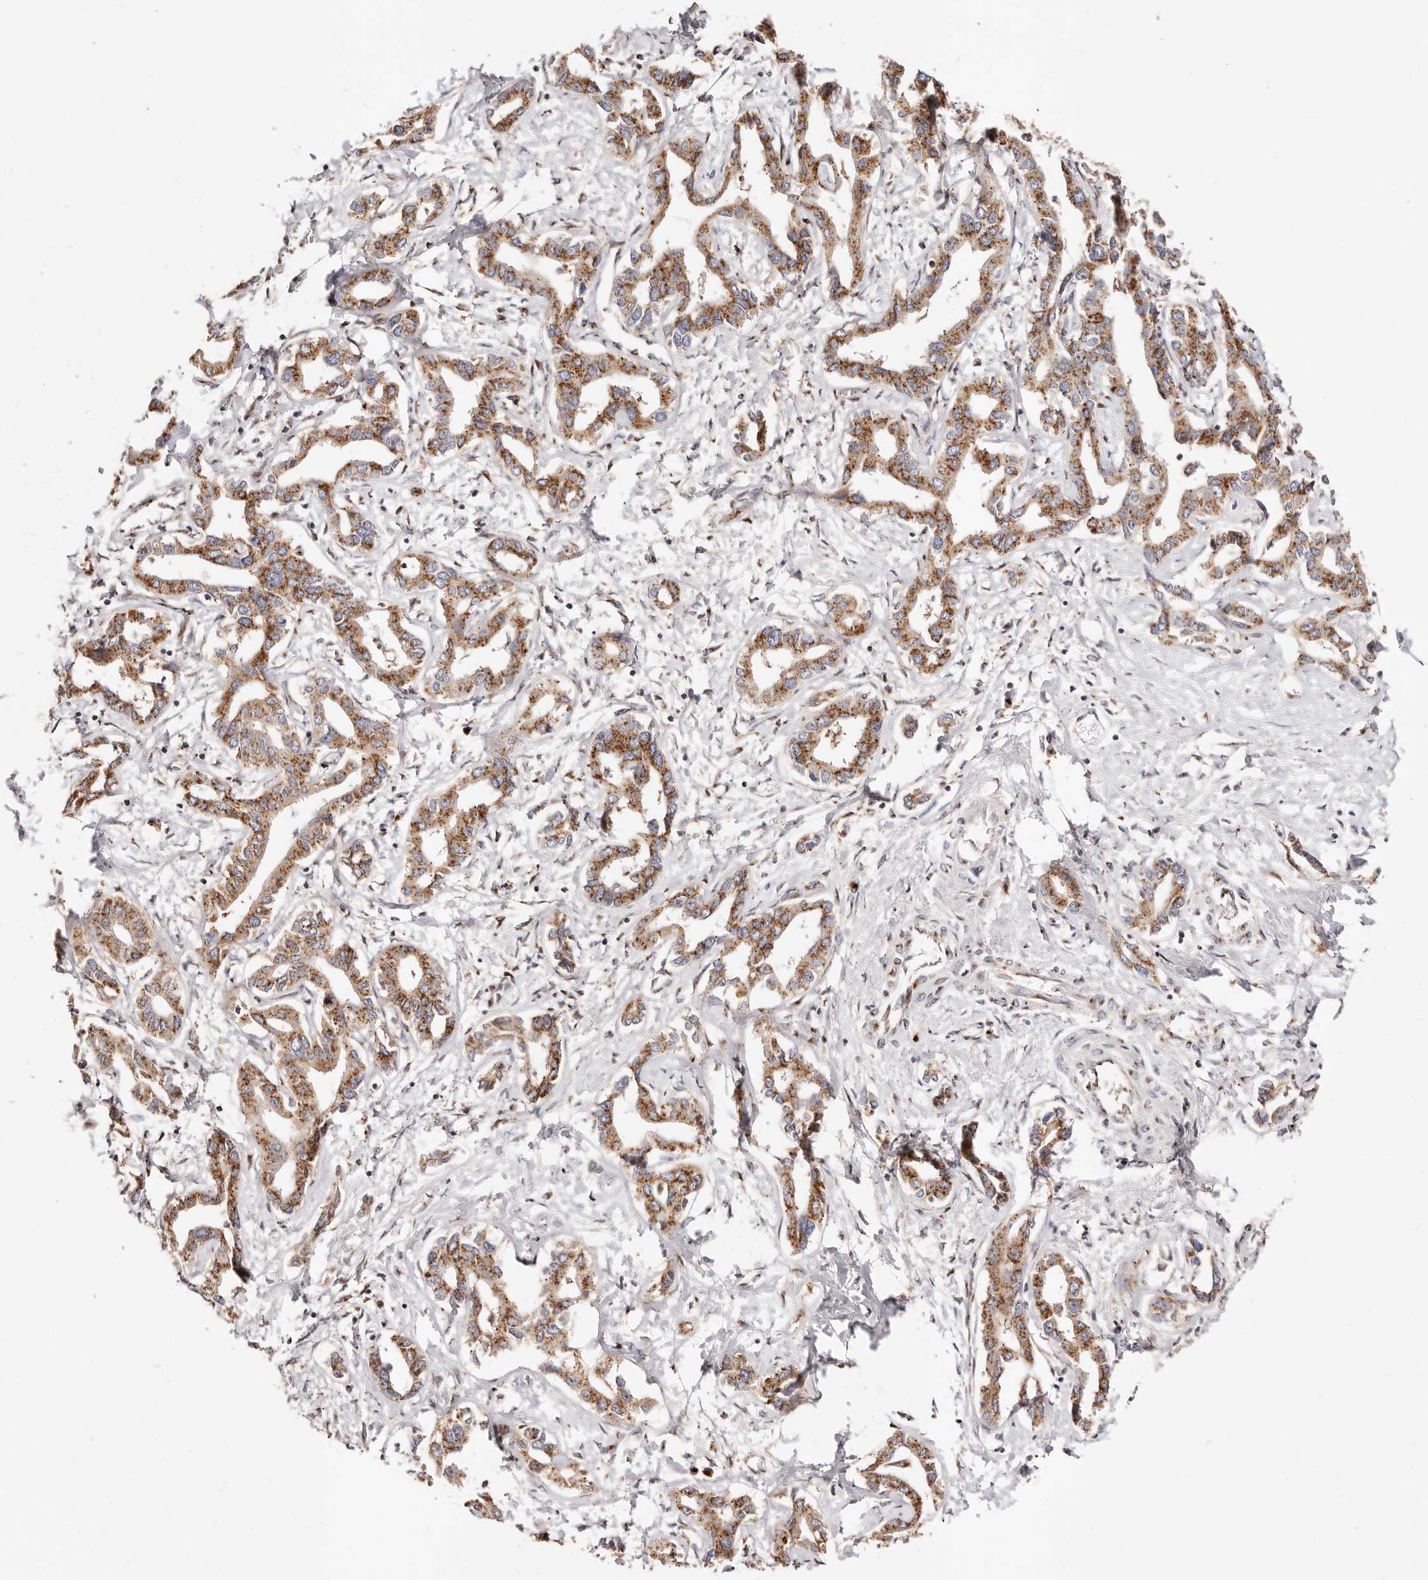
{"staining": {"intensity": "moderate", "quantity": ">75%", "location": "cytoplasmic/membranous"}, "tissue": "liver cancer", "cell_type": "Tumor cells", "image_type": "cancer", "snomed": [{"axis": "morphology", "description": "Cholangiocarcinoma"}, {"axis": "topography", "description": "Liver"}], "caption": "This photomicrograph displays IHC staining of liver cancer, with medium moderate cytoplasmic/membranous positivity in about >75% of tumor cells.", "gene": "MAPK6", "patient": {"sex": "male", "age": 59}}